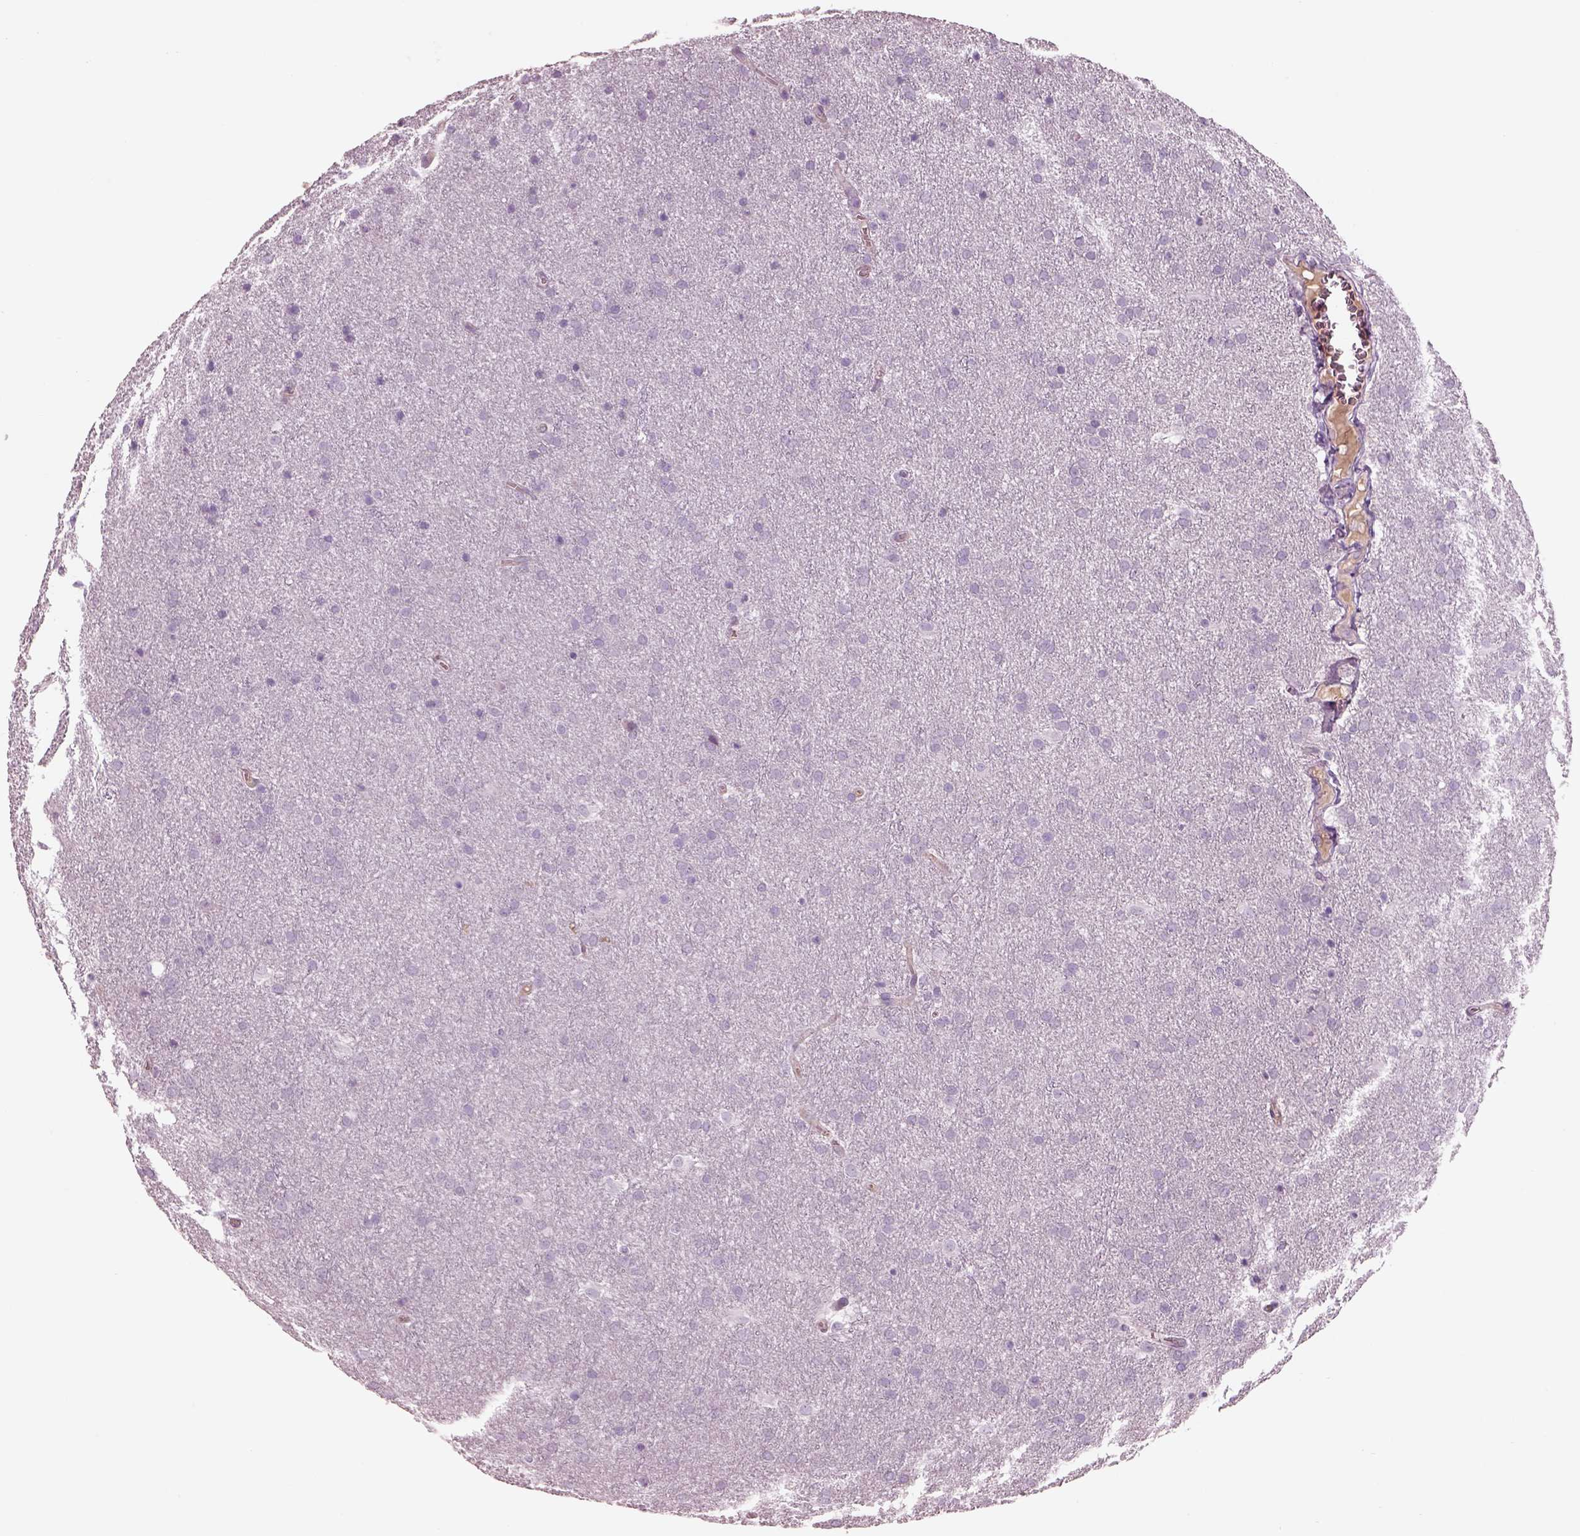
{"staining": {"intensity": "negative", "quantity": "none", "location": "none"}, "tissue": "glioma", "cell_type": "Tumor cells", "image_type": "cancer", "snomed": [{"axis": "morphology", "description": "Glioma, malignant, Low grade"}, {"axis": "topography", "description": "Brain"}], "caption": "A high-resolution micrograph shows immunohistochemistry staining of glioma, which shows no significant staining in tumor cells. The staining is performed using DAB brown chromogen with nuclei counter-stained in using hematoxylin.", "gene": "IGLL1", "patient": {"sex": "female", "age": 32}}